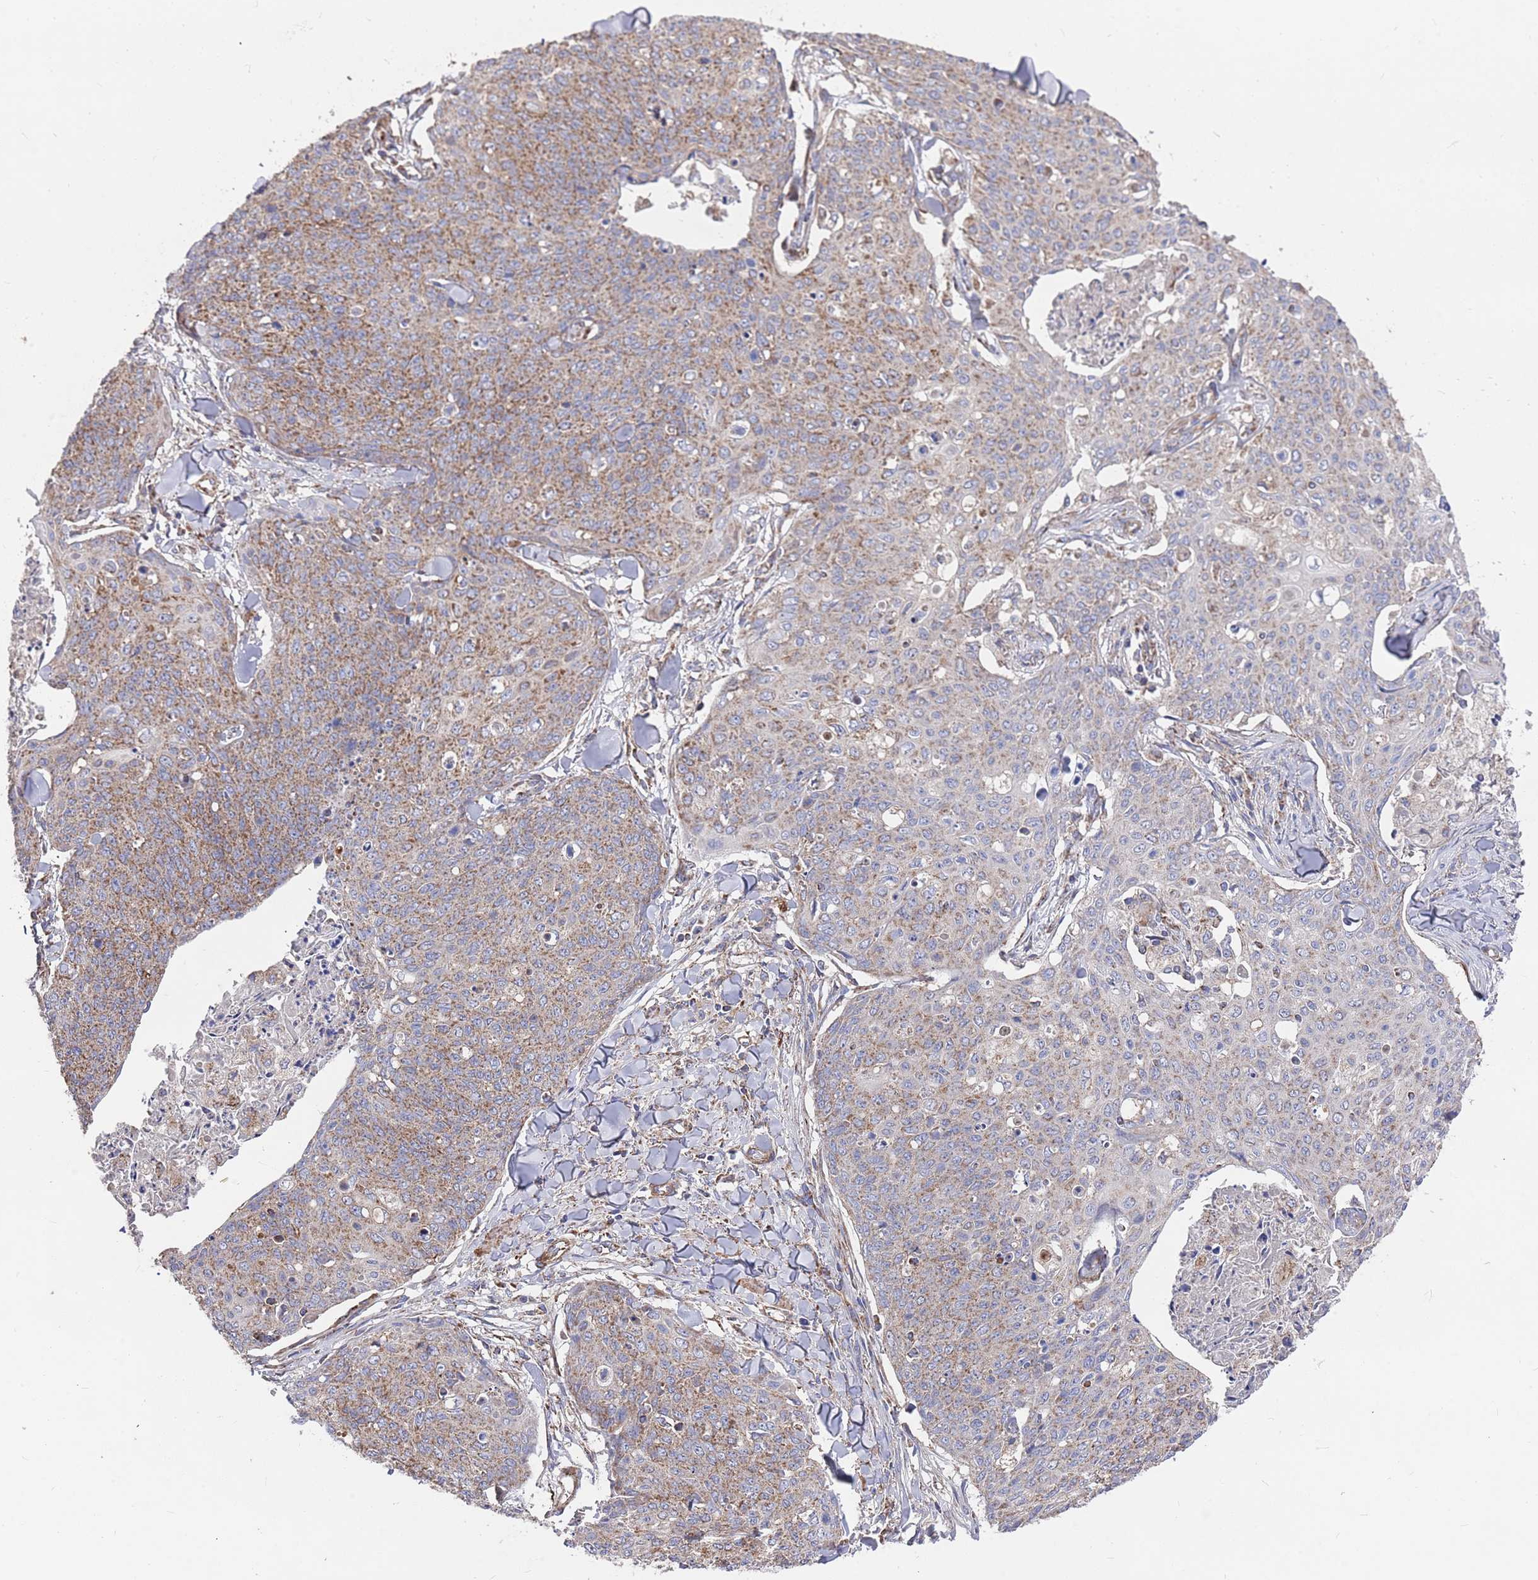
{"staining": {"intensity": "moderate", "quantity": "25%-75%", "location": "cytoplasmic/membranous"}, "tissue": "skin cancer", "cell_type": "Tumor cells", "image_type": "cancer", "snomed": [{"axis": "morphology", "description": "Squamous cell carcinoma, NOS"}, {"axis": "topography", "description": "Skin"}, {"axis": "topography", "description": "Vulva"}], "caption": "Immunohistochemistry (IHC) photomicrograph of neoplastic tissue: squamous cell carcinoma (skin) stained using immunohistochemistry (IHC) shows medium levels of moderate protein expression localized specifically in the cytoplasmic/membranous of tumor cells, appearing as a cytoplasmic/membranous brown color.", "gene": "WDFY3", "patient": {"sex": "female", "age": 85}}